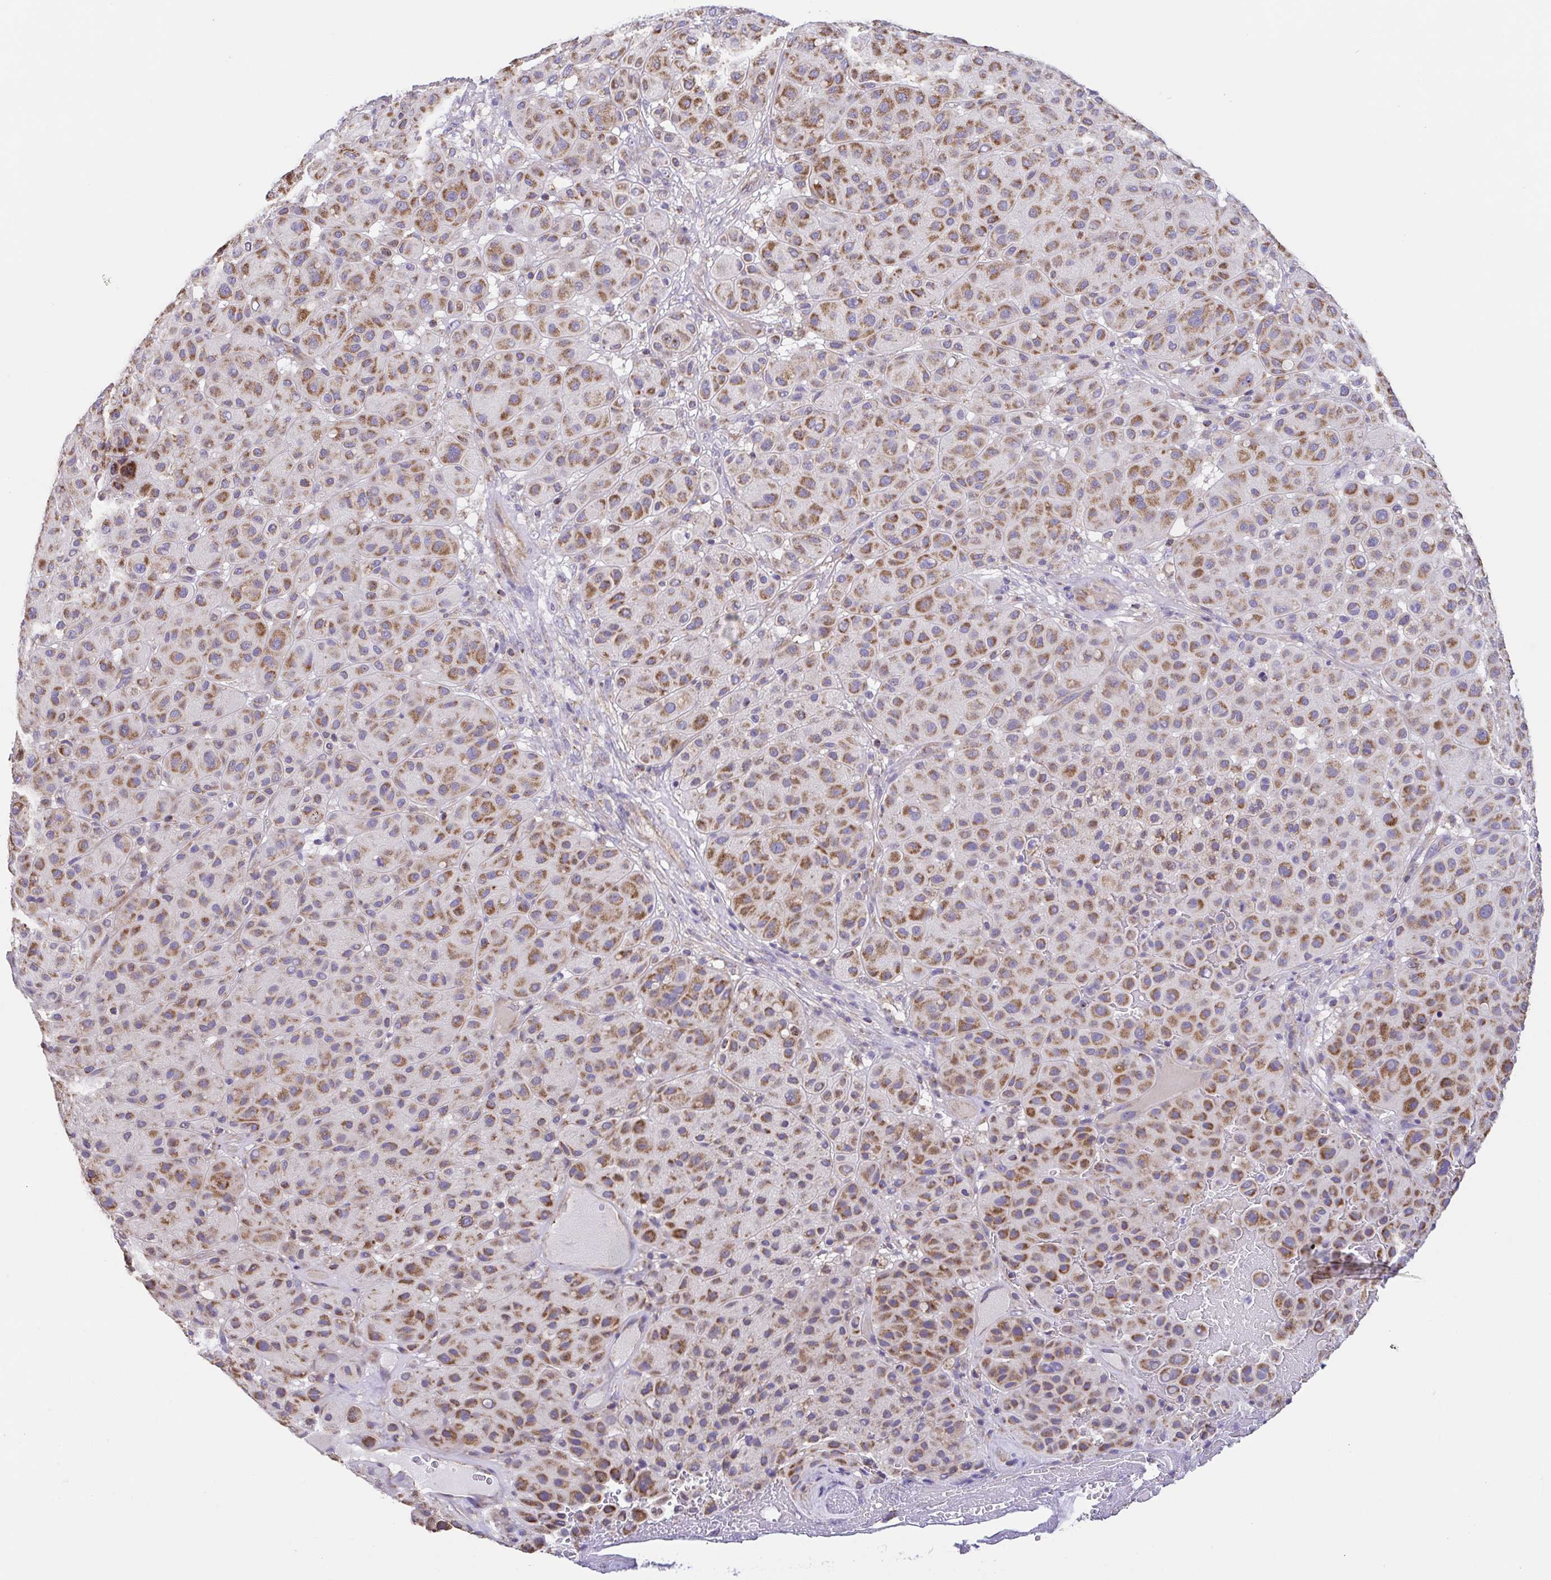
{"staining": {"intensity": "moderate", "quantity": ">75%", "location": "cytoplasmic/membranous"}, "tissue": "melanoma", "cell_type": "Tumor cells", "image_type": "cancer", "snomed": [{"axis": "morphology", "description": "Malignant melanoma, Metastatic site"}, {"axis": "topography", "description": "Smooth muscle"}], "caption": "Immunohistochemical staining of human malignant melanoma (metastatic site) reveals medium levels of moderate cytoplasmic/membranous protein positivity in approximately >75% of tumor cells. Using DAB (3,3'-diaminobenzidine) (brown) and hematoxylin (blue) stains, captured at high magnification using brightfield microscopy.", "gene": "GINM1", "patient": {"sex": "male", "age": 41}}